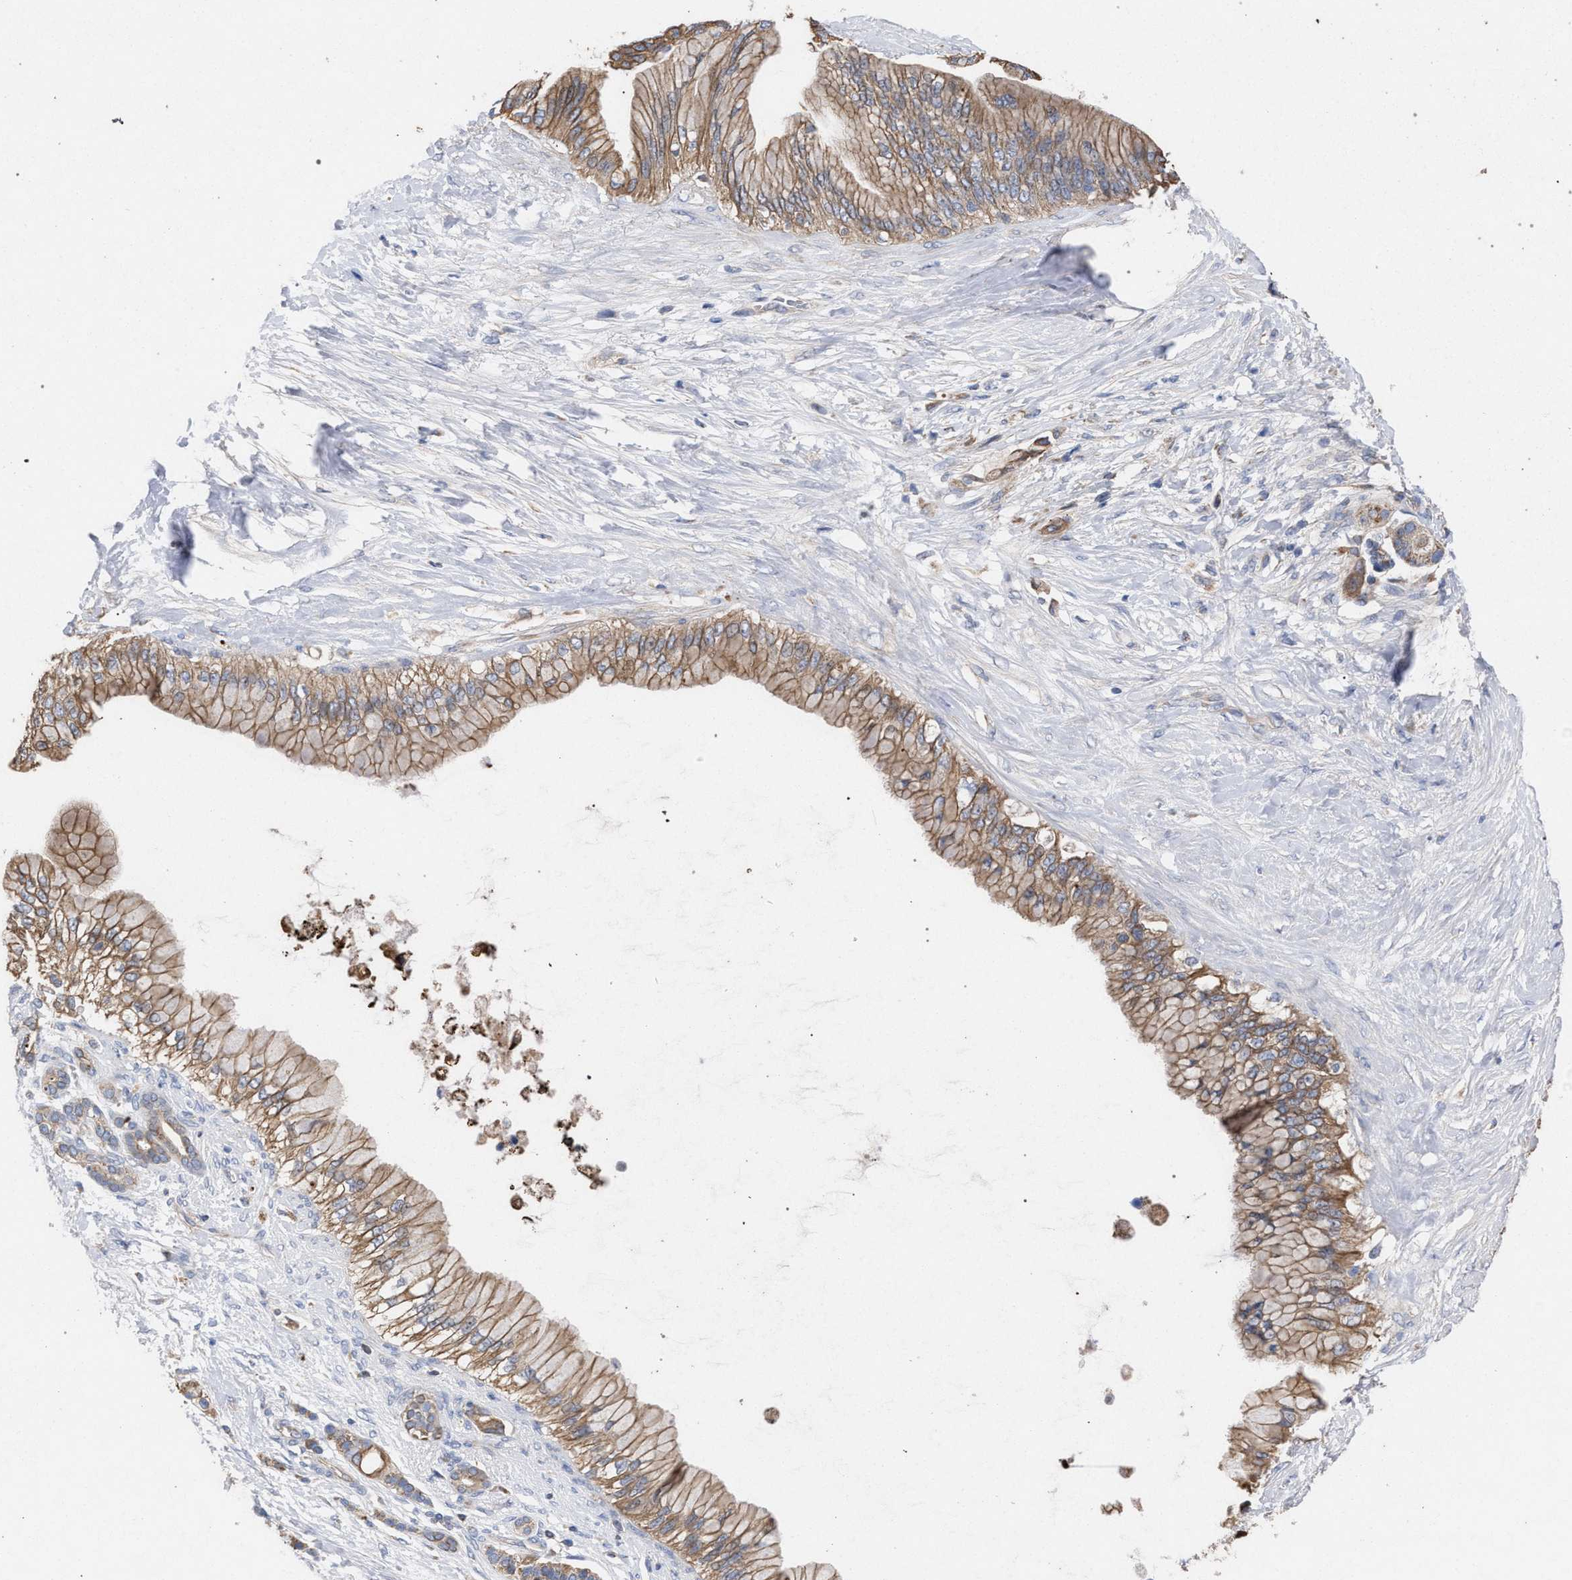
{"staining": {"intensity": "weak", "quantity": ">75%", "location": "cytoplasmic/membranous"}, "tissue": "pancreatic cancer", "cell_type": "Tumor cells", "image_type": "cancer", "snomed": [{"axis": "morphology", "description": "Adenocarcinoma, NOS"}, {"axis": "topography", "description": "Pancreas"}], "caption": "A low amount of weak cytoplasmic/membranous positivity is appreciated in approximately >75% of tumor cells in pancreatic adenocarcinoma tissue.", "gene": "BCL2L12", "patient": {"sex": "male", "age": 59}}